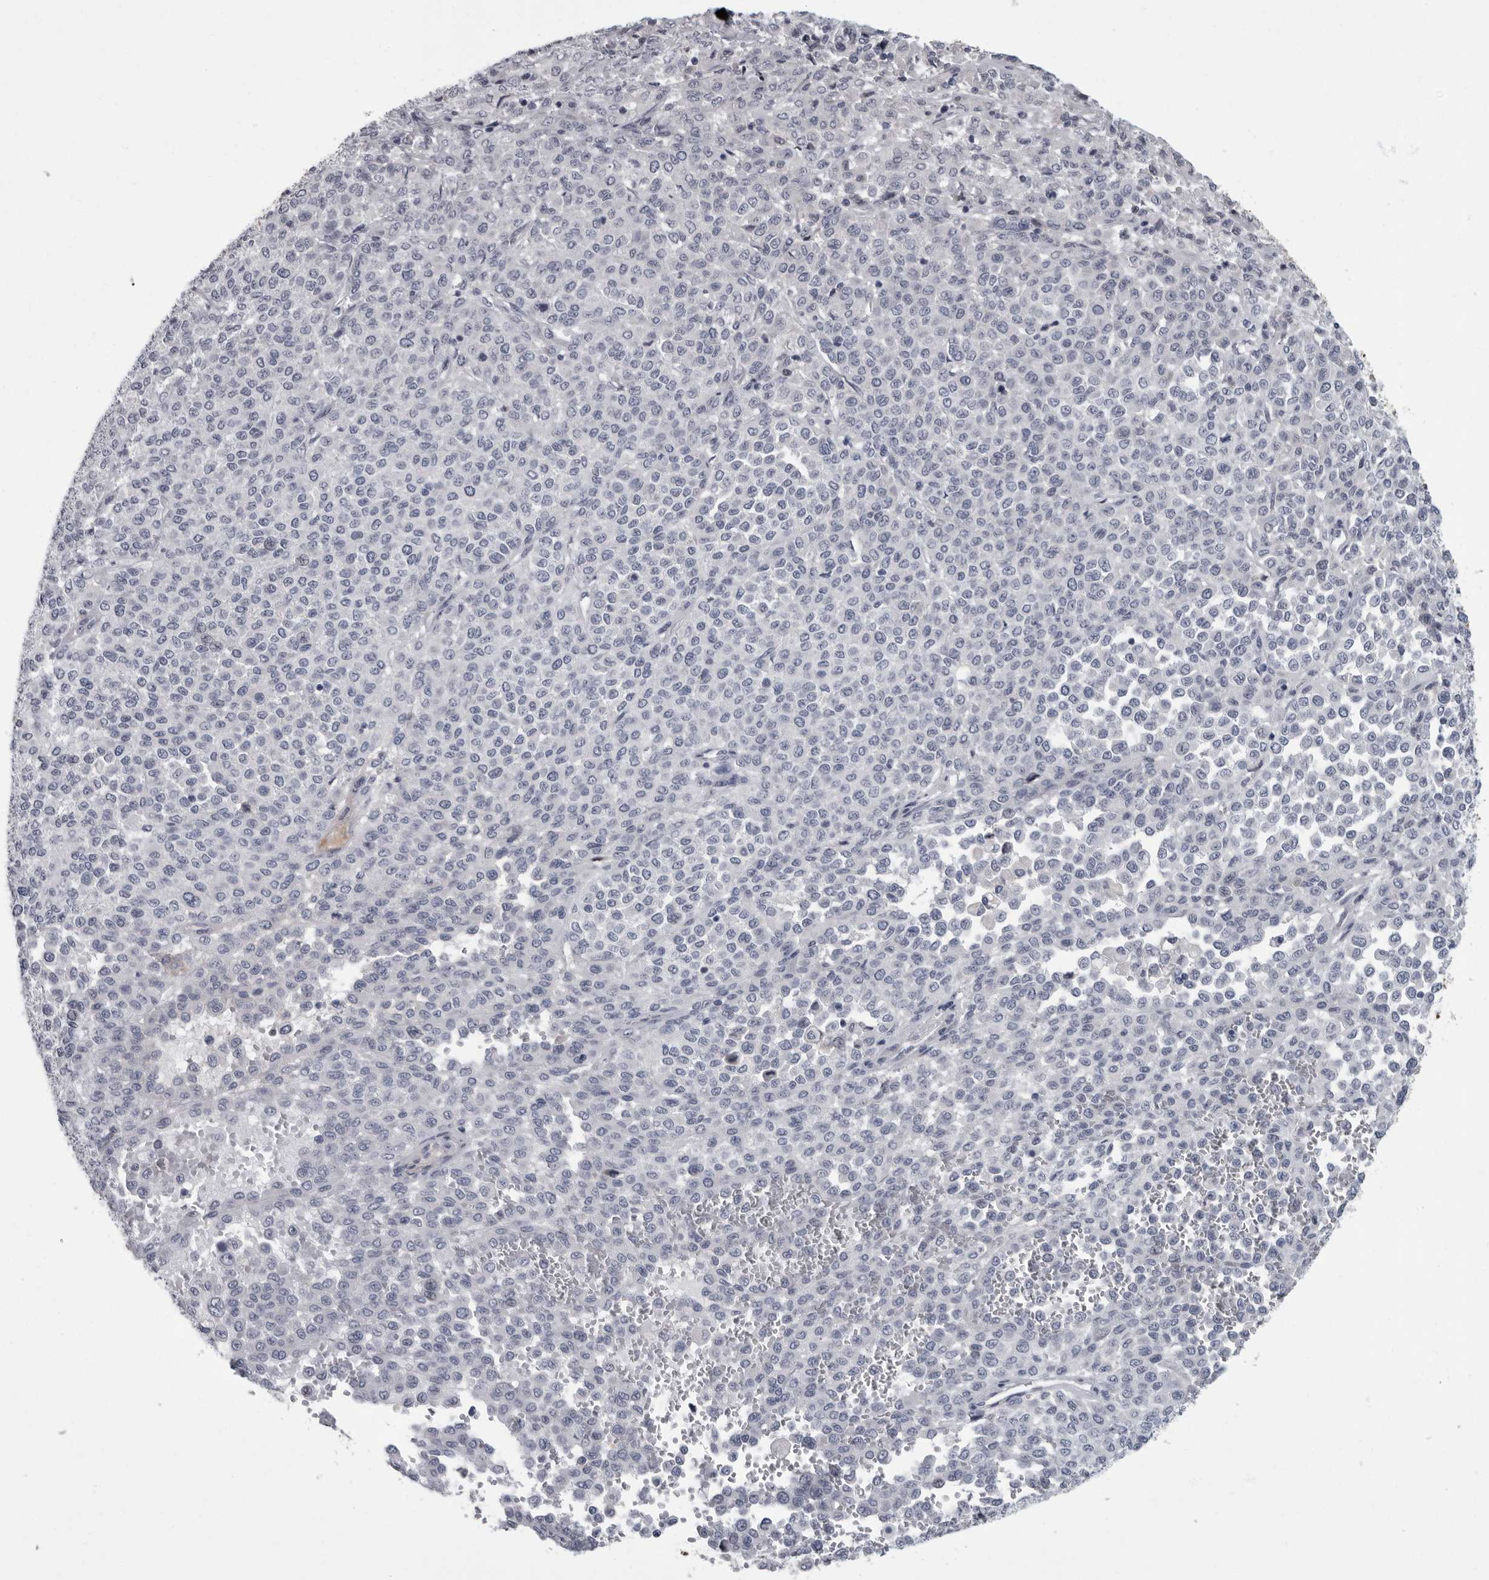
{"staining": {"intensity": "negative", "quantity": "none", "location": "none"}, "tissue": "melanoma", "cell_type": "Tumor cells", "image_type": "cancer", "snomed": [{"axis": "morphology", "description": "Malignant melanoma, Metastatic site"}, {"axis": "topography", "description": "Pancreas"}], "caption": "The immunohistochemistry image has no significant staining in tumor cells of melanoma tissue.", "gene": "SLC25A39", "patient": {"sex": "female", "age": 30}}